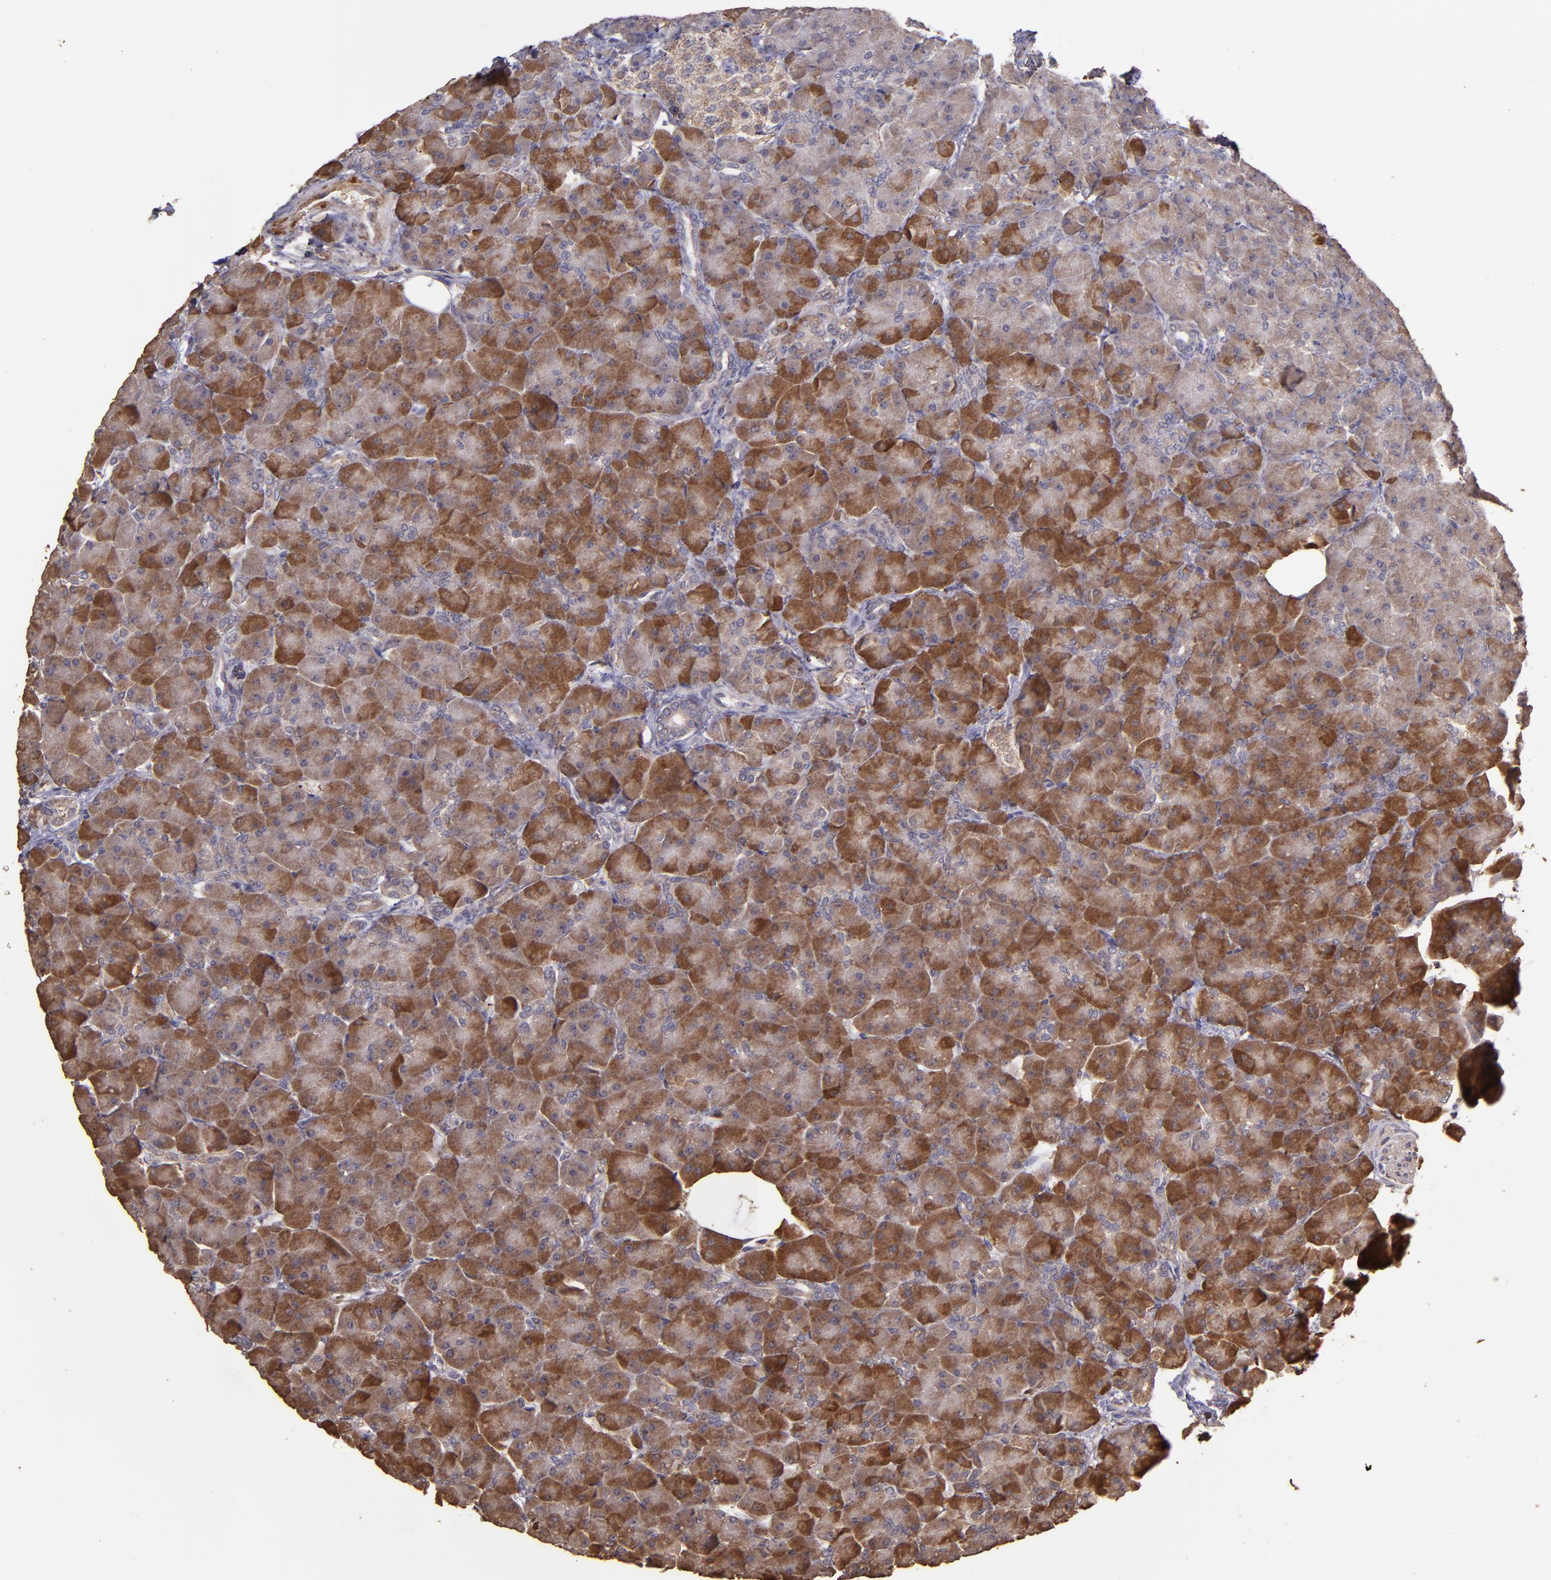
{"staining": {"intensity": "moderate", "quantity": "<25%", "location": "cytoplasmic/membranous"}, "tissue": "pancreas", "cell_type": "Exocrine glandular cells", "image_type": "normal", "snomed": [{"axis": "morphology", "description": "Normal tissue, NOS"}, {"axis": "topography", "description": "Pancreas"}], "caption": "About <25% of exocrine glandular cells in unremarkable pancreas display moderate cytoplasmic/membranous protein staining as visualized by brown immunohistochemical staining.", "gene": "HECTD1", "patient": {"sex": "male", "age": 66}}